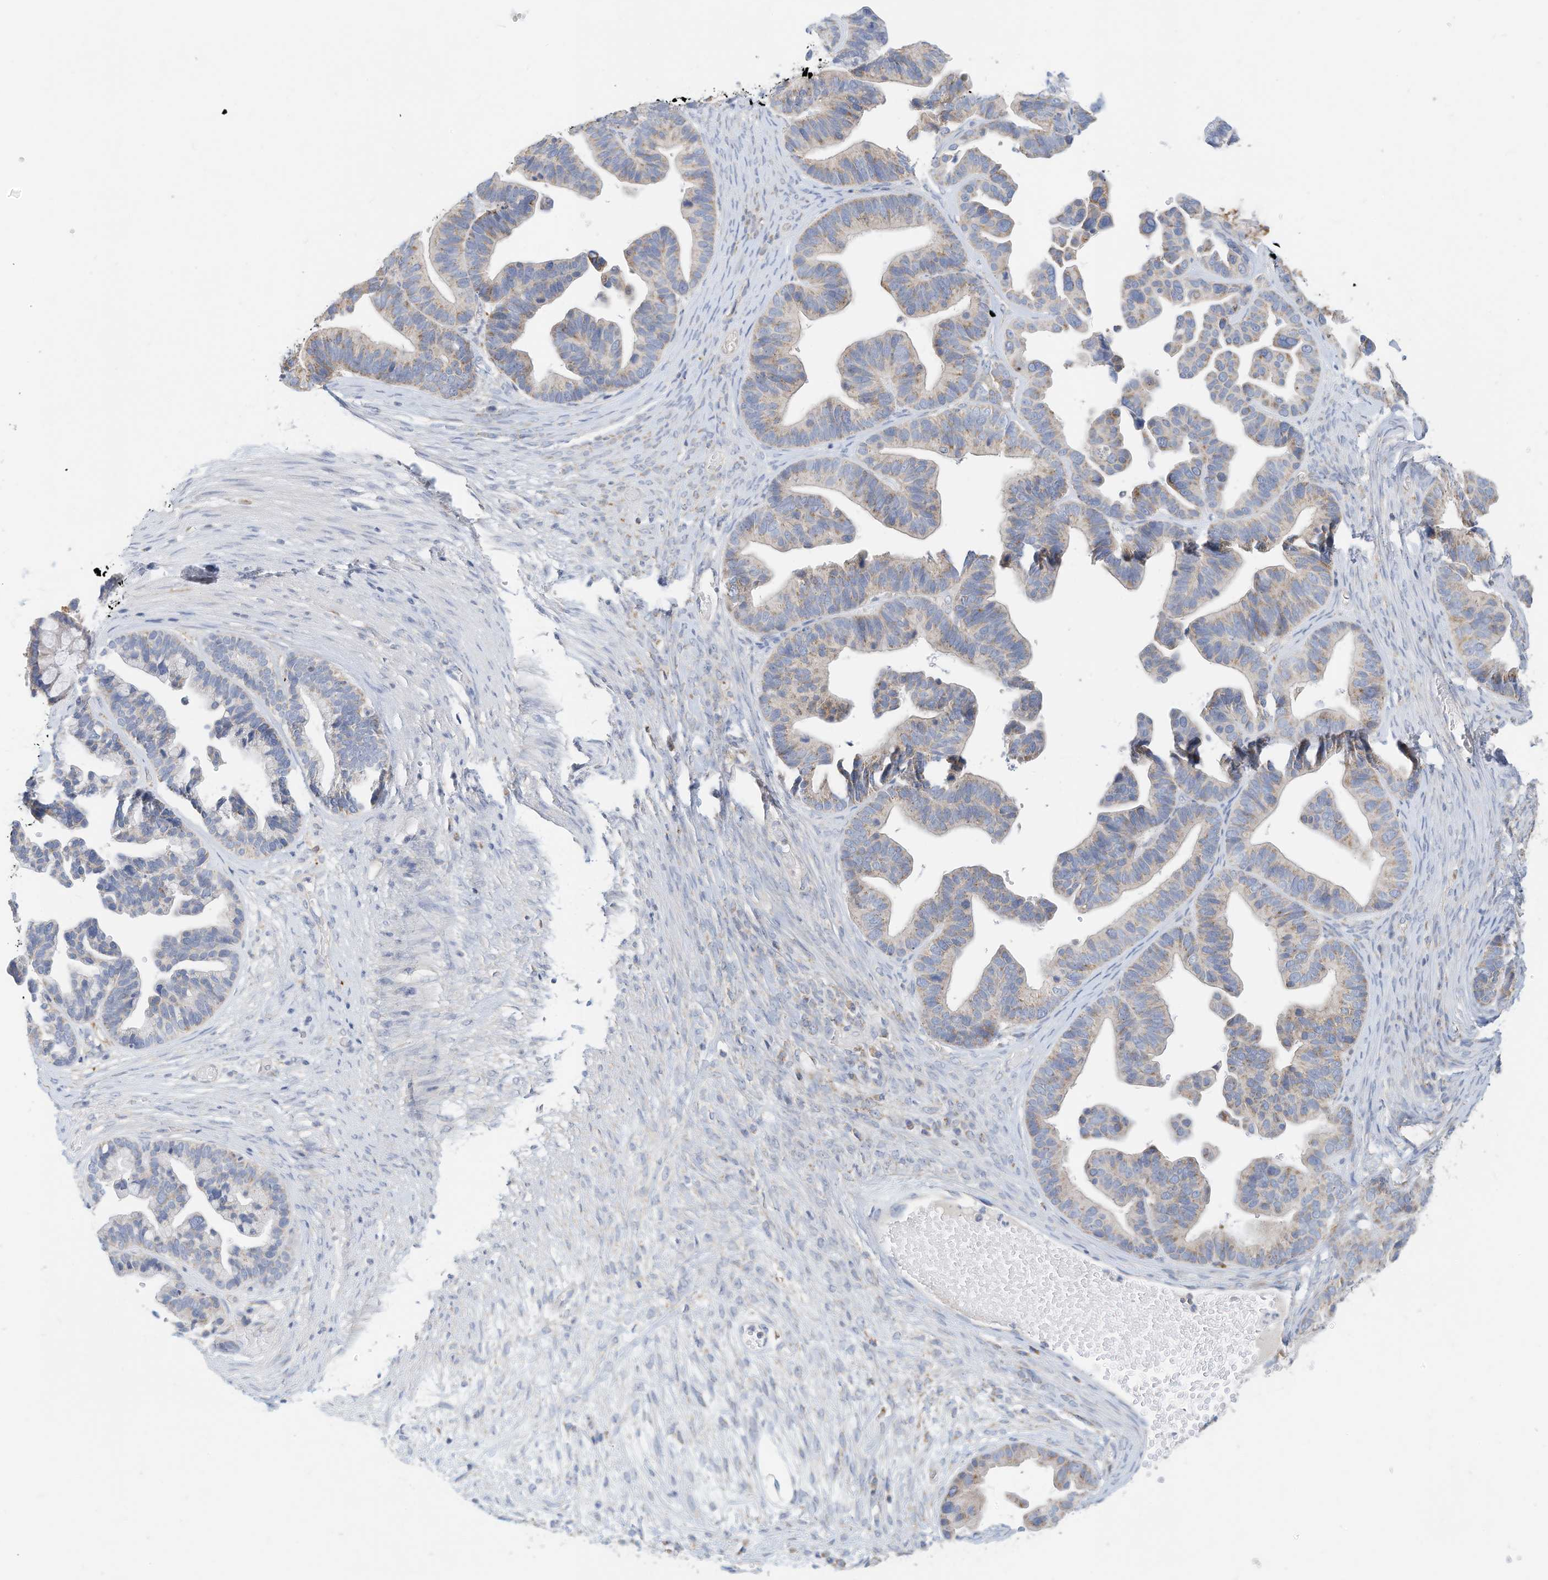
{"staining": {"intensity": "weak", "quantity": "<25%", "location": "cytoplasmic/membranous"}, "tissue": "ovarian cancer", "cell_type": "Tumor cells", "image_type": "cancer", "snomed": [{"axis": "morphology", "description": "Cystadenocarcinoma, serous, NOS"}, {"axis": "topography", "description": "Ovary"}], "caption": "DAB (3,3'-diaminobenzidine) immunohistochemical staining of human ovarian cancer (serous cystadenocarcinoma) demonstrates no significant expression in tumor cells.", "gene": "RHOH", "patient": {"sex": "female", "age": 56}}